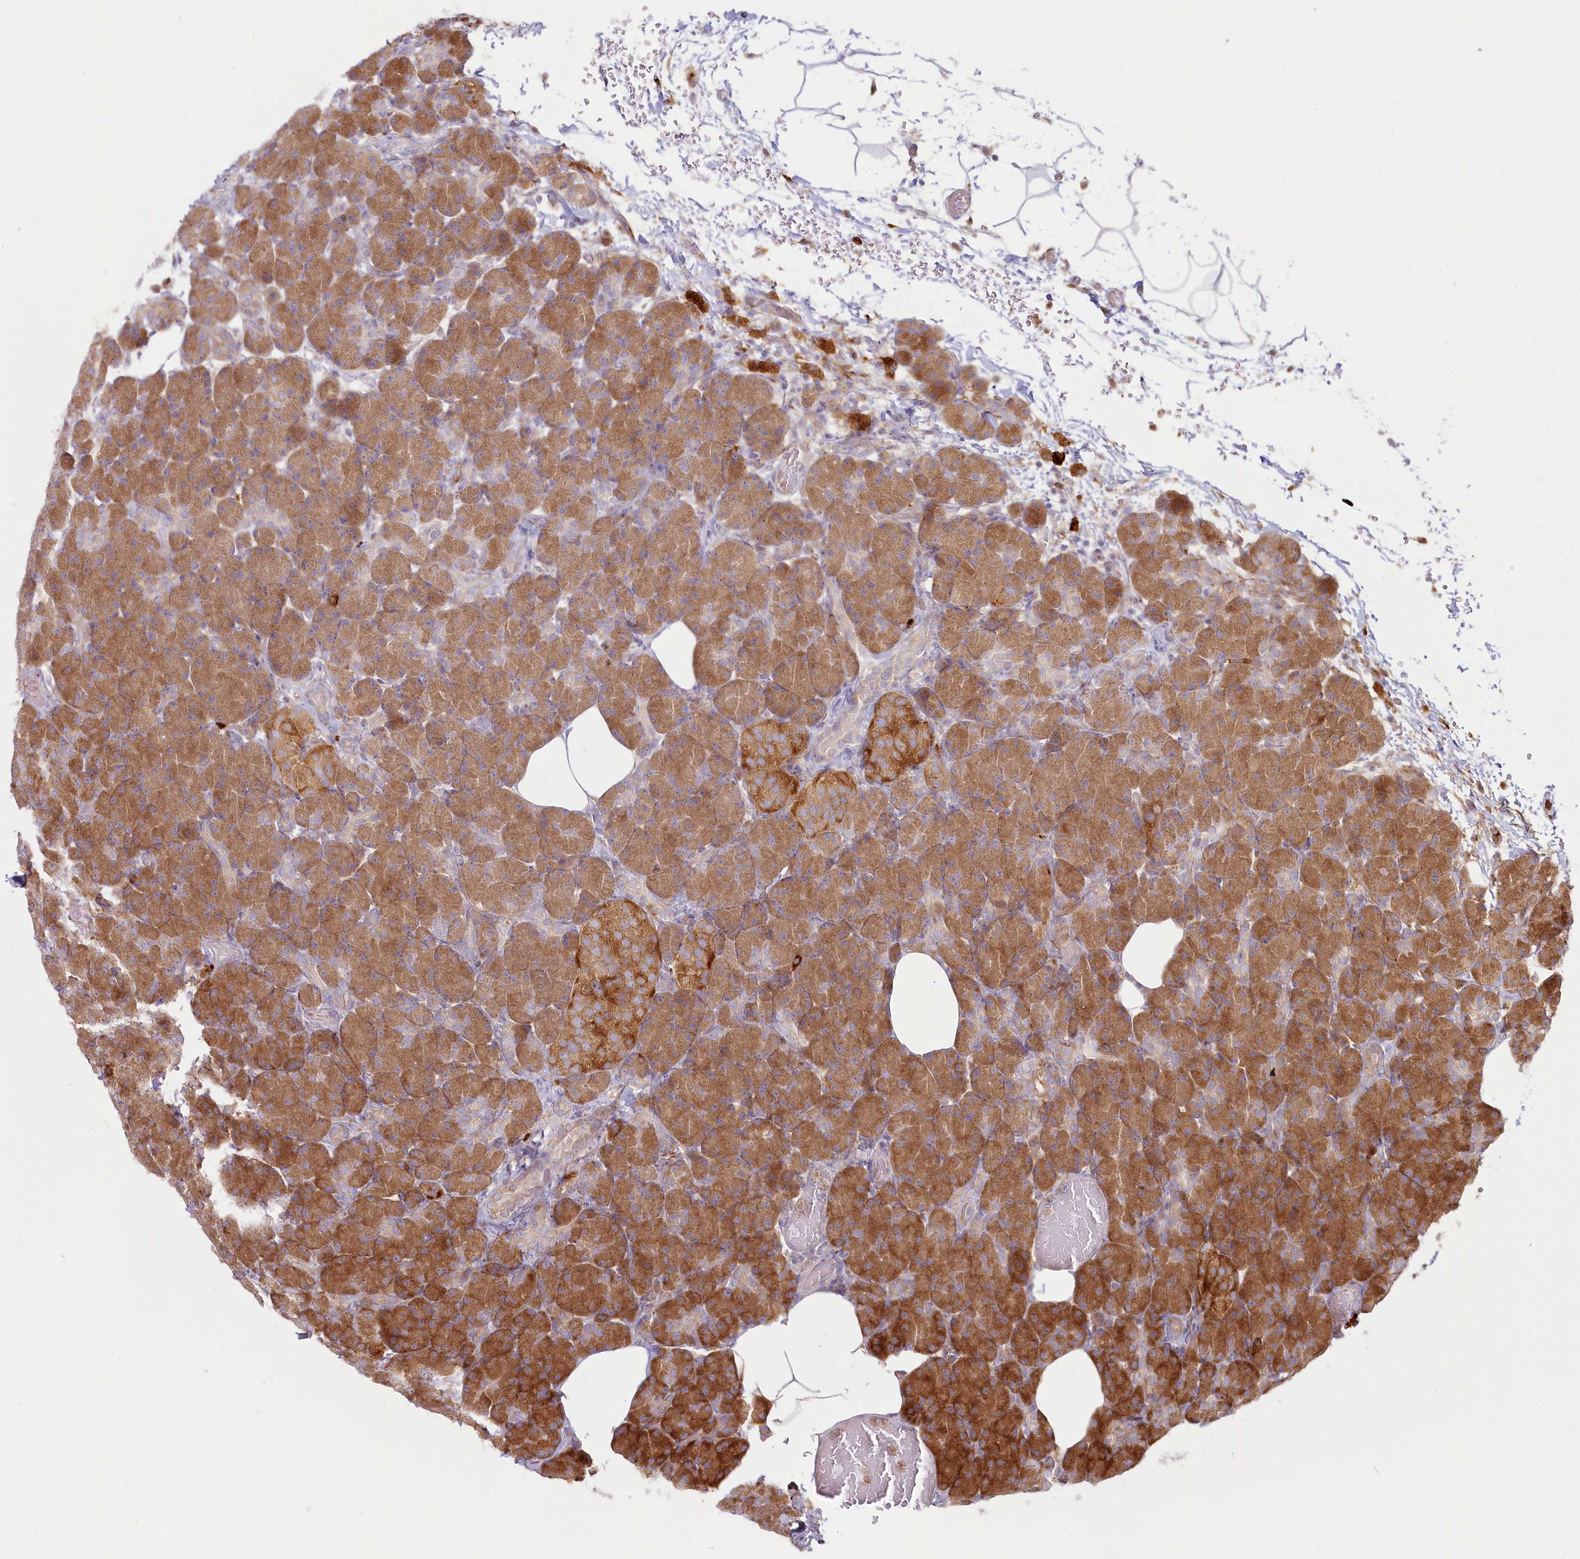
{"staining": {"intensity": "strong", "quantity": ">75%", "location": "cytoplasmic/membranous"}, "tissue": "pancreas", "cell_type": "Exocrine glandular cells", "image_type": "normal", "snomed": [{"axis": "morphology", "description": "Normal tissue, NOS"}, {"axis": "topography", "description": "Pancreas"}], "caption": "Protein expression by immunohistochemistry reveals strong cytoplasmic/membranous expression in approximately >75% of exocrine glandular cells in benign pancreas.", "gene": "HARS2", "patient": {"sex": "female", "age": 43}}